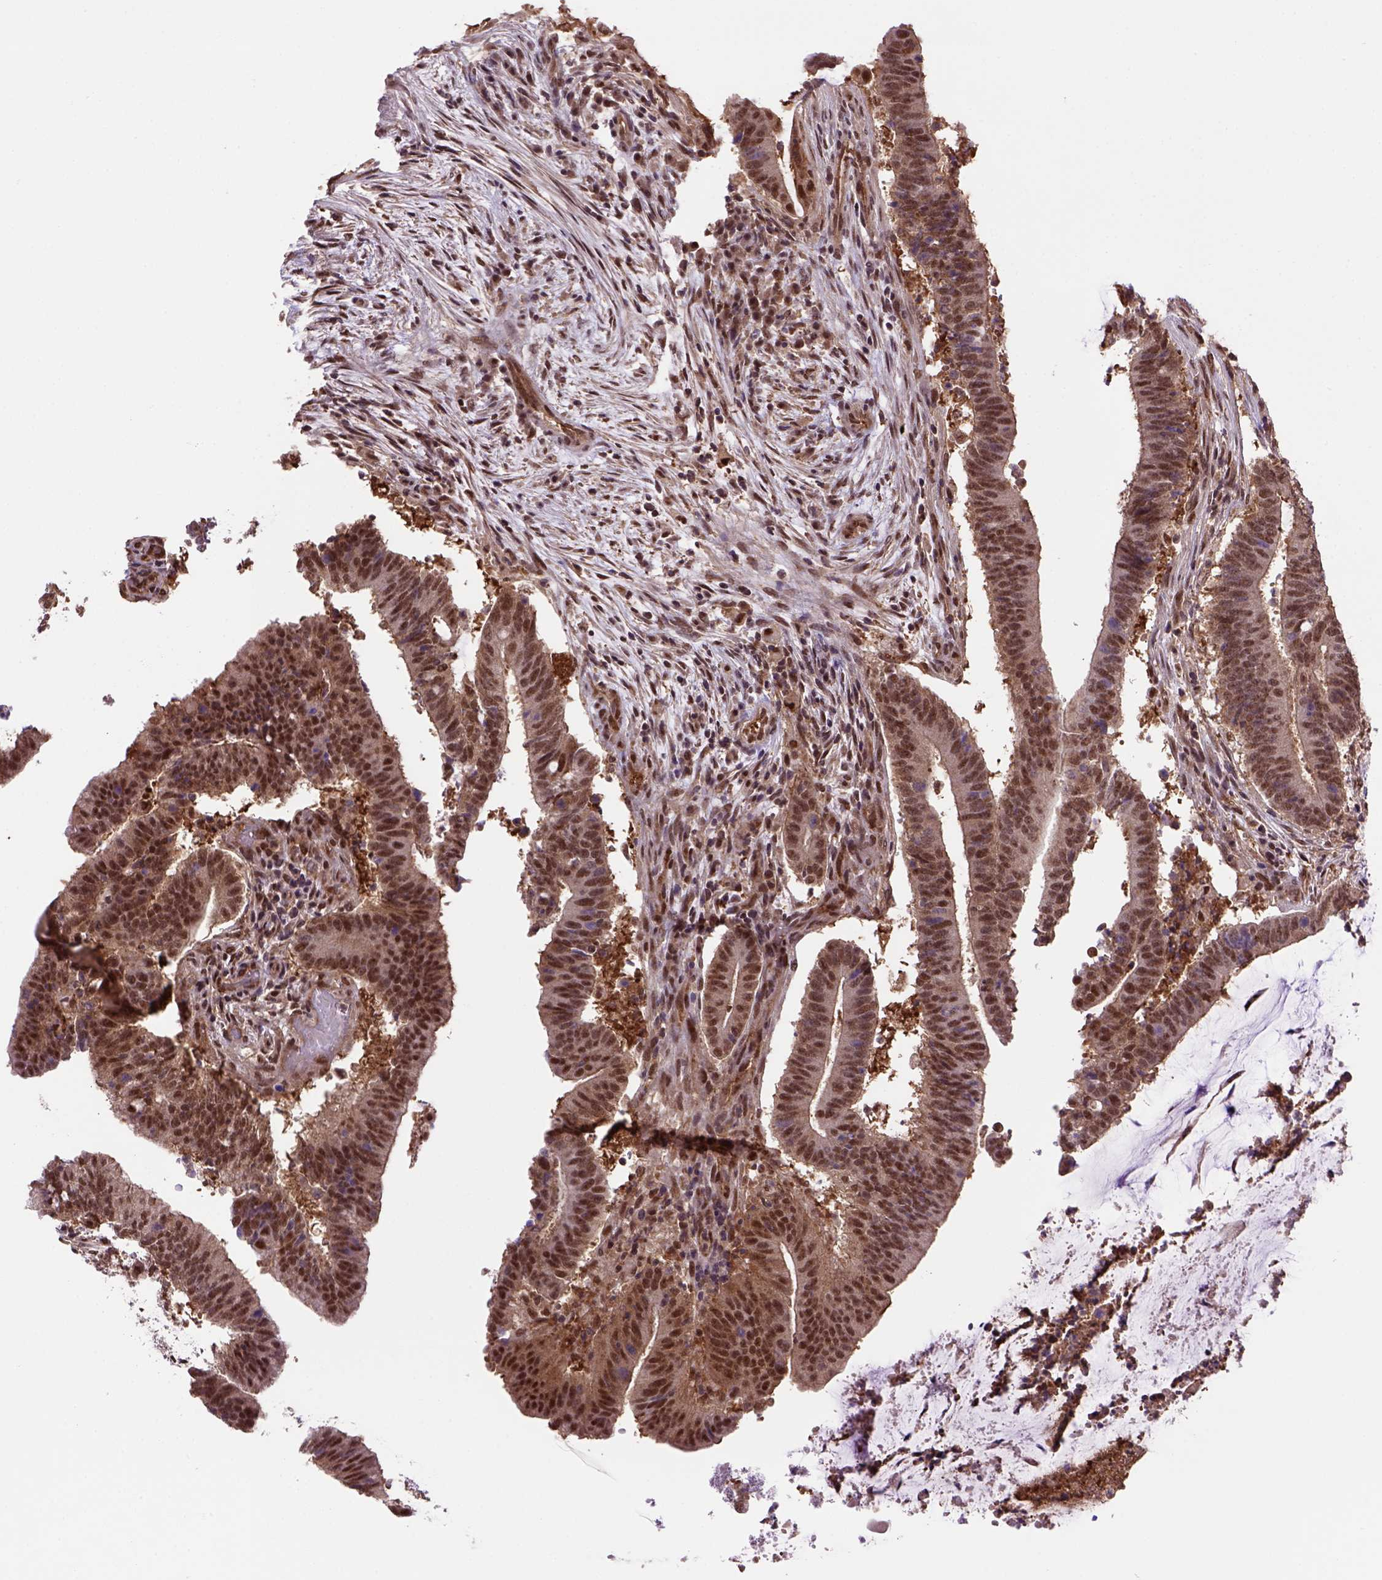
{"staining": {"intensity": "strong", "quantity": ">75%", "location": "cytoplasmic/membranous,nuclear"}, "tissue": "colorectal cancer", "cell_type": "Tumor cells", "image_type": "cancer", "snomed": [{"axis": "morphology", "description": "Adenocarcinoma, NOS"}, {"axis": "topography", "description": "Colon"}], "caption": "Tumor cells reveal strong cytoplasmic/membranous and nuclear staining in approximately >75% of cells in colorectal cancer.", "gene": "PSMC2", "patient": {"sex": "female", "age": 43}}